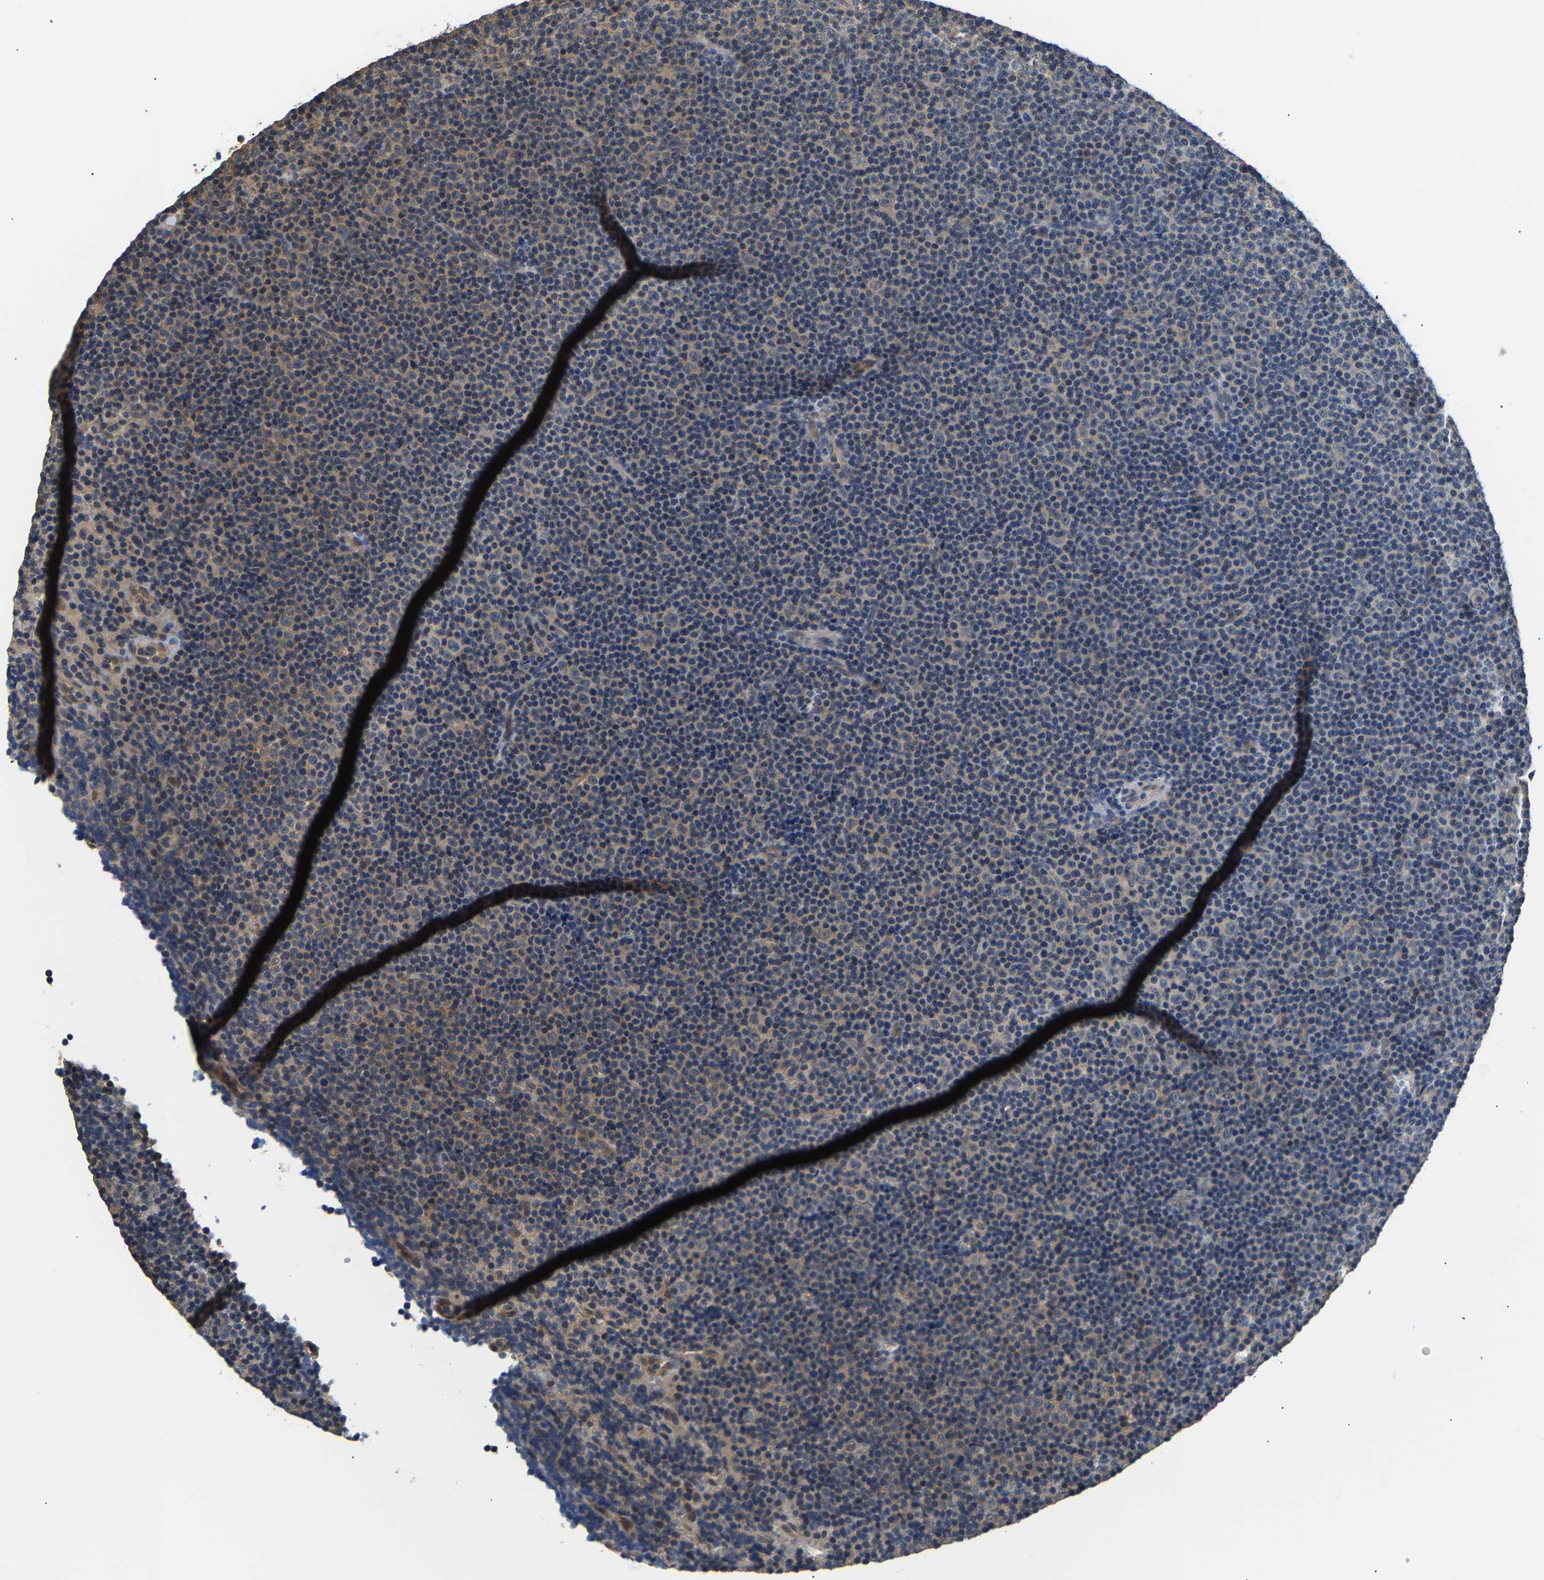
{"staining": {"intensity": "weak", "quantity": "25%-75%", "location": "cytoplasmic/membranous"}, "tissue": "lymphoma", "cell_type": "Tumor cells", "image_type": "cancer", "snomed": [{"axis": "morphology", "description": "Malignant lymphoma, non-Hodgkin's type, Low grade"}, {"axis": "topography", "description": "Lymph node"}], "caption": "This is an image of immunohistochemistry (IHC) staining of malignant lymphoma, non-Hodgkin's type (low-grade), which shows weak positivity in the cytoplasmic/membranous of tumor cells.", "gene": "ARHGEF12", "patient": {"sex": "female", "age": 67}}